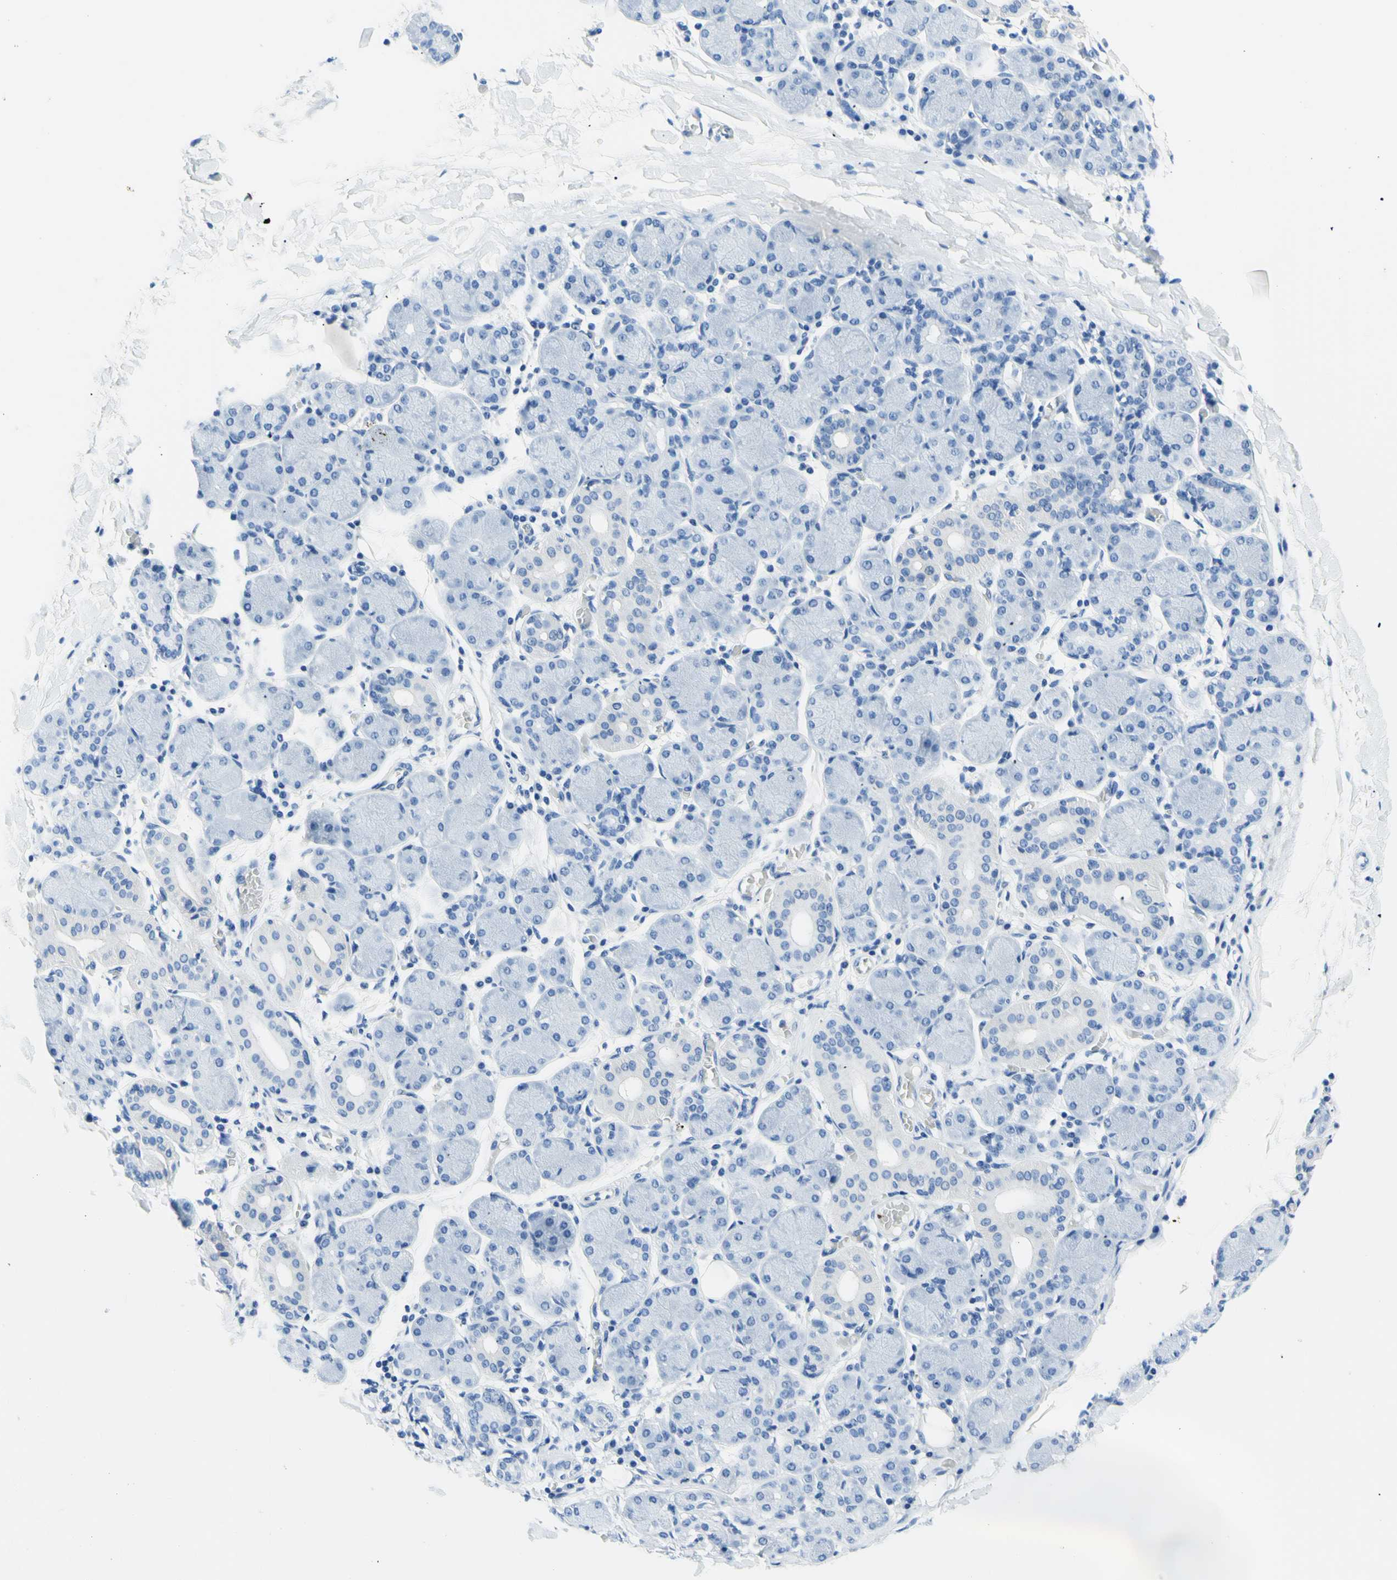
{"staining": {"intensity": "negative", "quantity": "none", "location": "none"}, "tissue": "salivary gland", "cell_type": "Glandular cells", "image_type": "normal", "snomed": [{"axis": "morphology", "description": "Normal tissue, NOS"}, {"axis": "topography", "description": "Salivary gland"}], "caption": "Immunohistochemistry micrograph of normal salivary gland: human salivary gland stained with DAB reveals no significant protein expression in glandular cells.", "gene": "HPCA", "patient": {"sex": "female", "age": 24}}